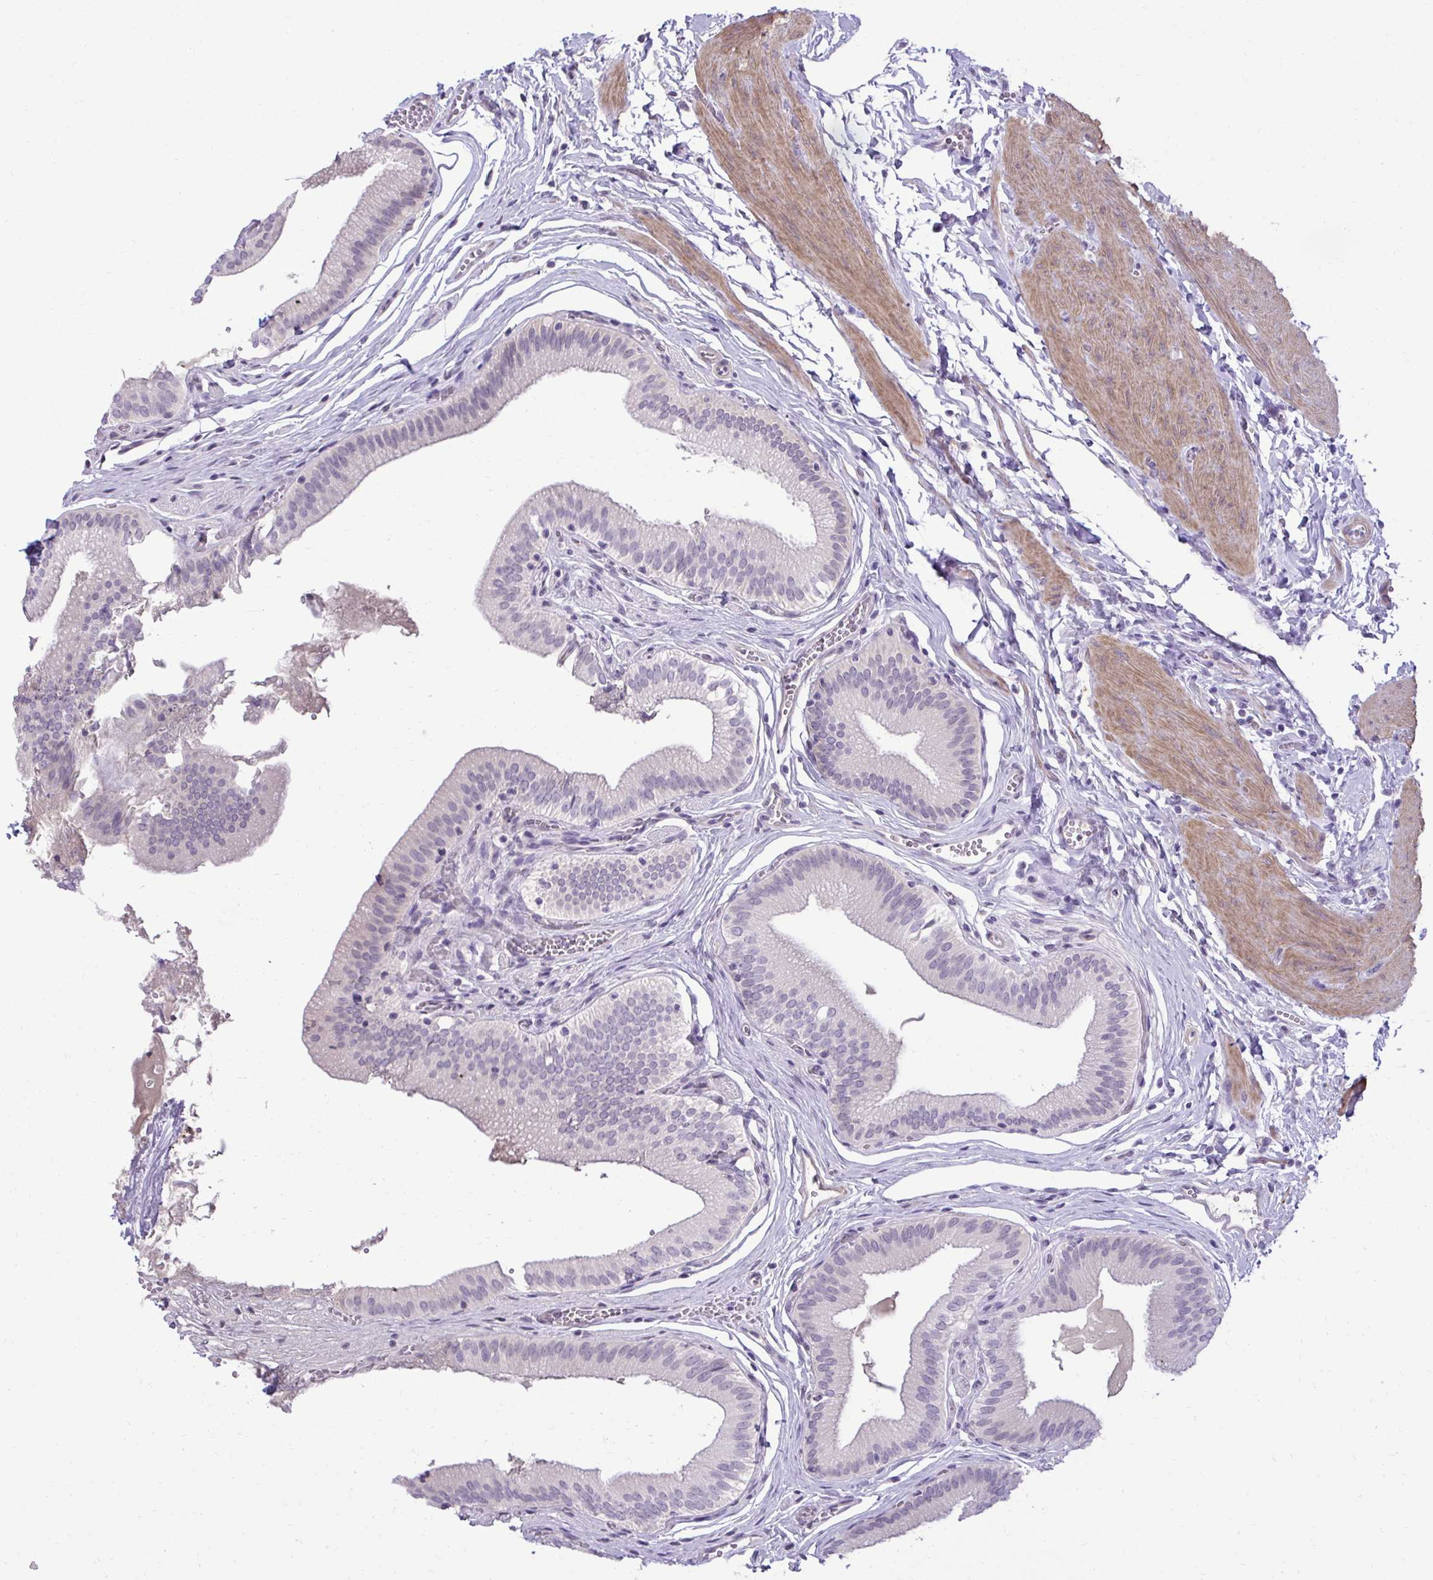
{"staining": {"intensity": "negative", "quantity": "none", "location": "none"}, "tissue": "gallbladder", "cell_type": "Glandular cells", "image_type": "normal", "snomed": [{"axis": "morphology", "description": "Normal tissue, NOS"}, {"axis": "topography", "description": "Gallbladder"}, {"axis": "topography", "description": "Peripheral nerve tissue"}], "caption": "DAB (3,3'-diaminobenzidine) immunohistochemical staining of normal human gallbladder shows no significant staining in glandular cells.", "gene": "SLC30A3", "patient": {"sex": "male", "age": 17}}